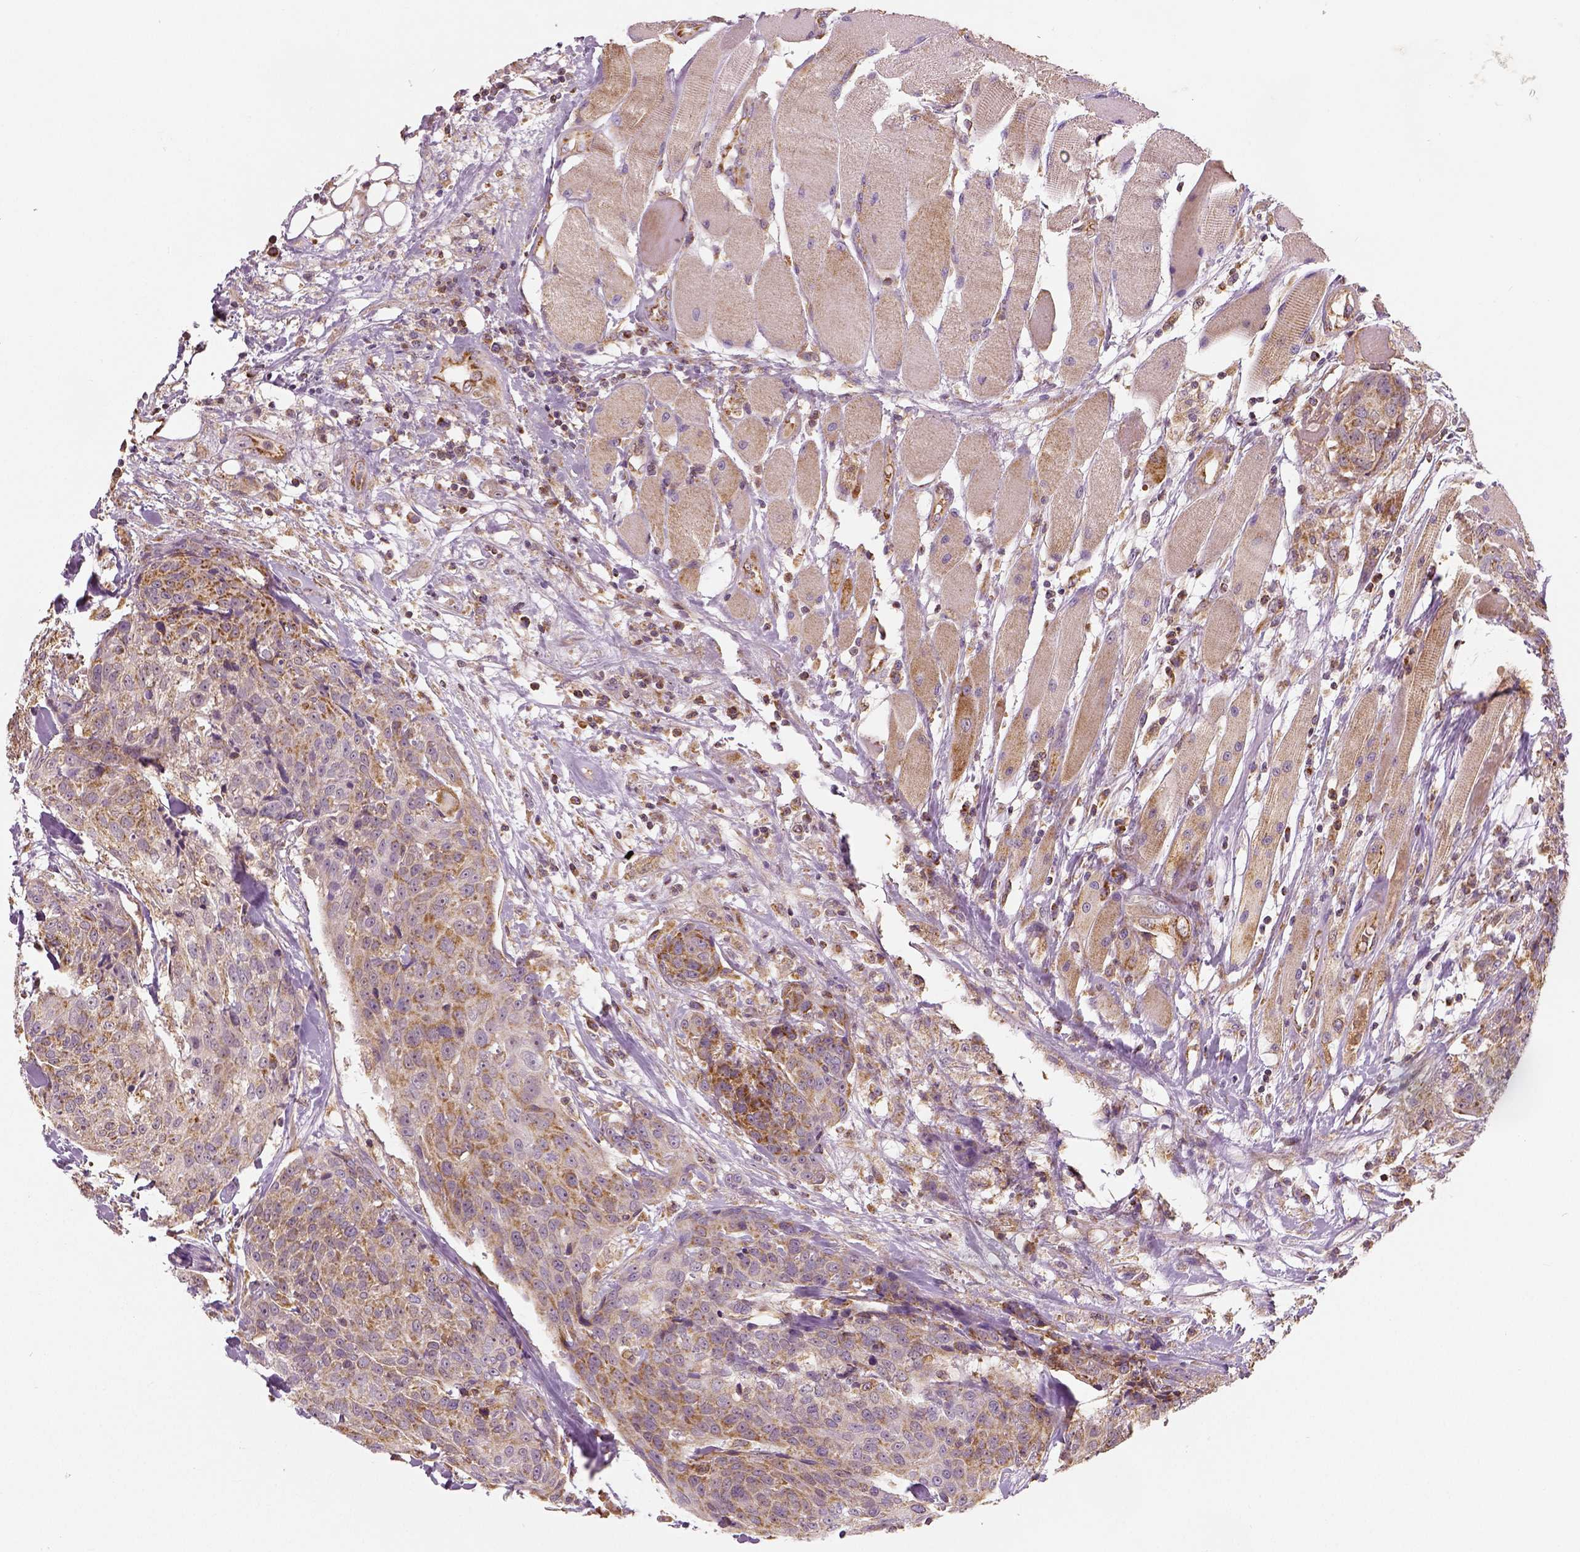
{"staining": {"intensity": "moderate", "quantity": ">75%", "location": "cytoplasmic/membranous"}, "tissue": "head and neck cancer", "cell_type": "Tumor cells", "image_type": "cancer", "snomed": [{"axis": "morphology", "description": "Squamous cell carcinoma, NOS"}, {"axis": "topography", "description": "Oral tissue"}, {"axis": "topography", "description": "Head-Neck"}], "caption": "IHC micrograph of human head and neck cancer stained for a protein (brown), which reveals medium levels of moderate cytoplasmic/membranous staining in about >75% of tumor cells.", "gene": "PGAM5", "patient": {"sex": "male", "age": 64}}